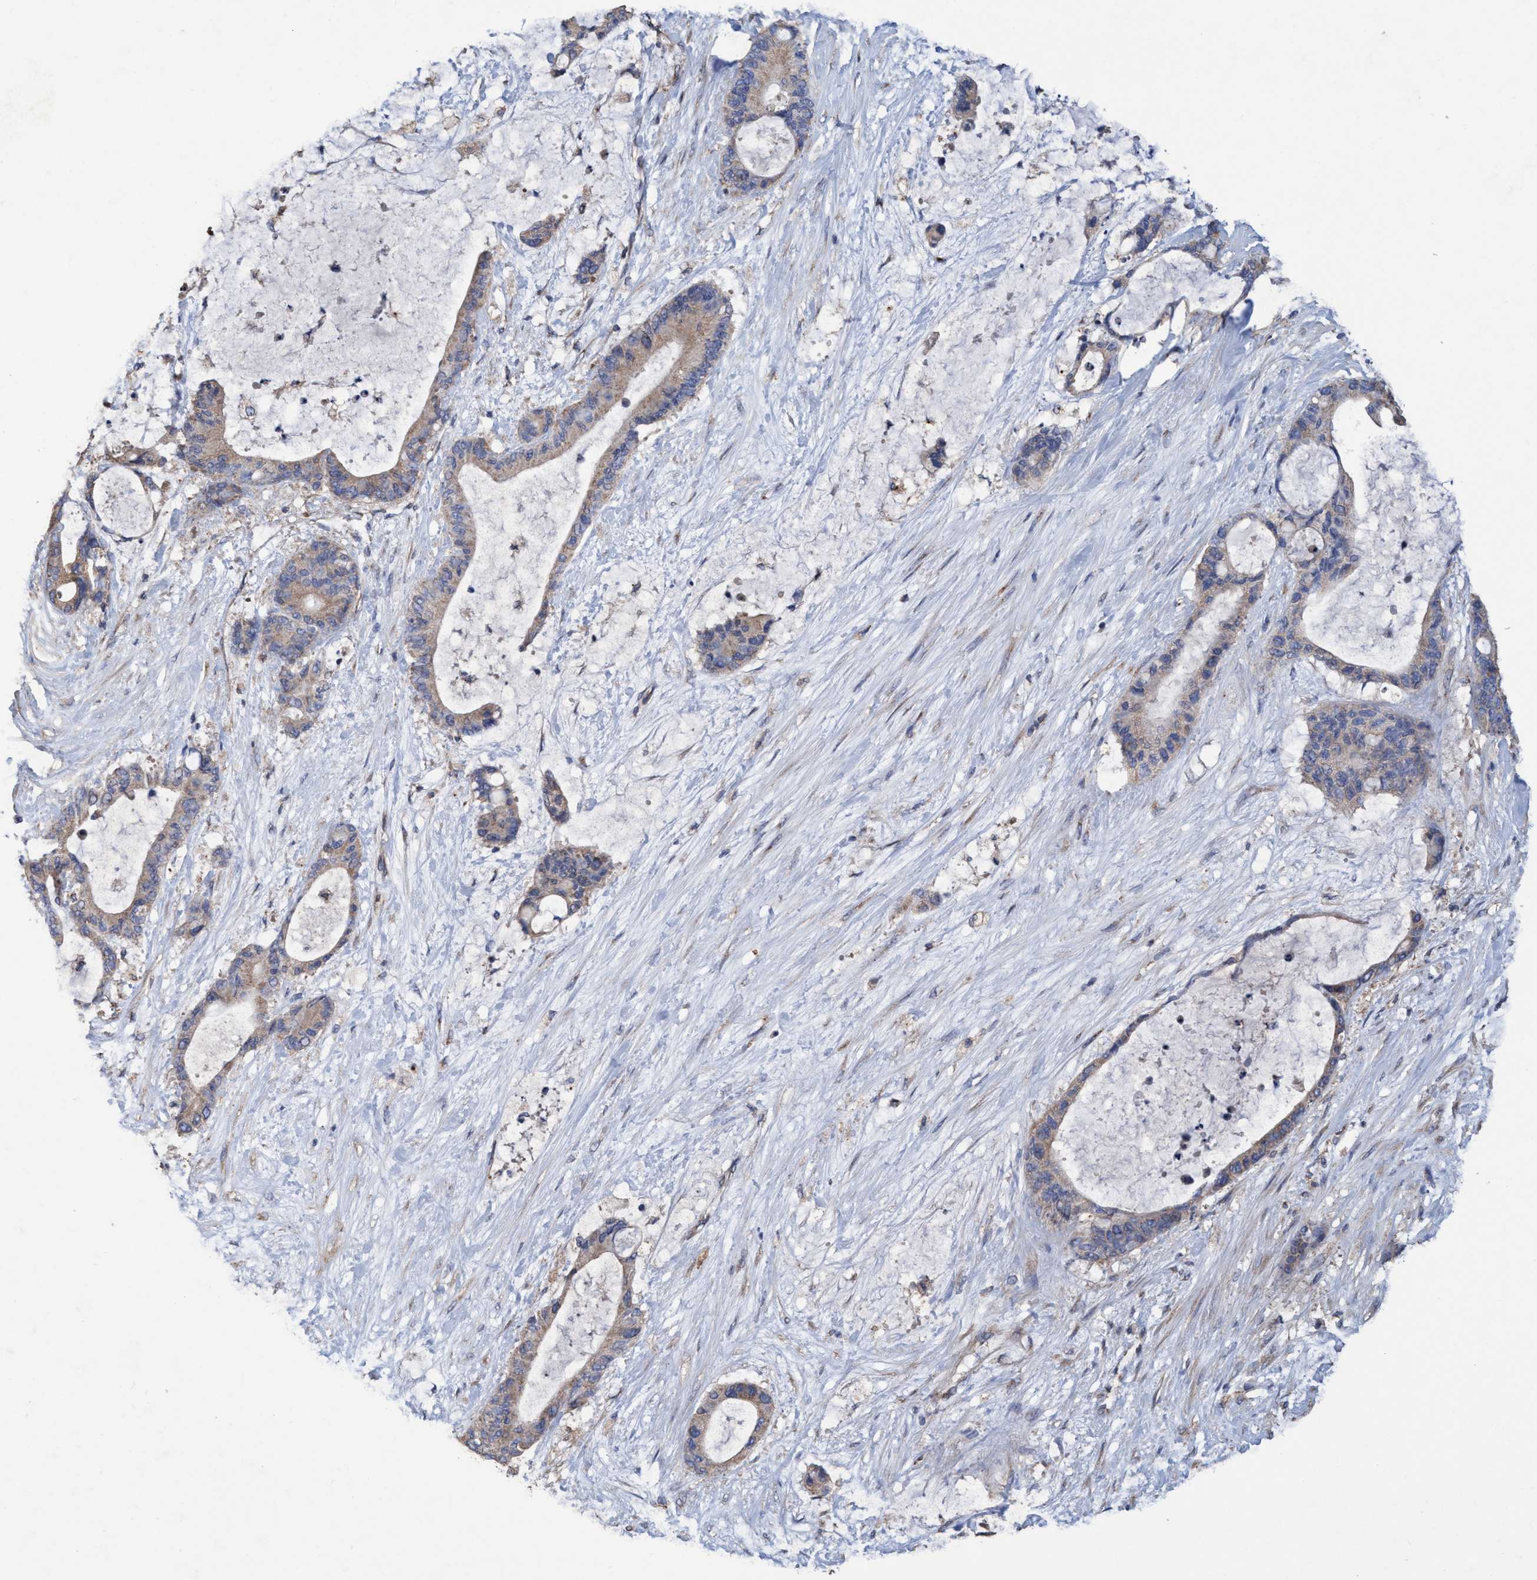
{"staining": {"intensity": "weak", "quantity": ">75%", "location": "cytoplasmic/membranous"}, "tissue": "liver cancer", "cell_type": "Tumor cells", "image_type": "cancer", "snomed": [{"axis": "morphology", "description": "Cholangiocarcinoma"}, {"axis": "topography", "description": "Liver"}], "caption": "This micrograph exhibits immunohistochemistry (IHC) staining of liver cancer (cholangiocarcinoma), with low weak cytoplasmic/membranous staining in approximately >75% of tumor cells.", "gene": "BICD2", "patient": {"sex": "female", "age": 73}}